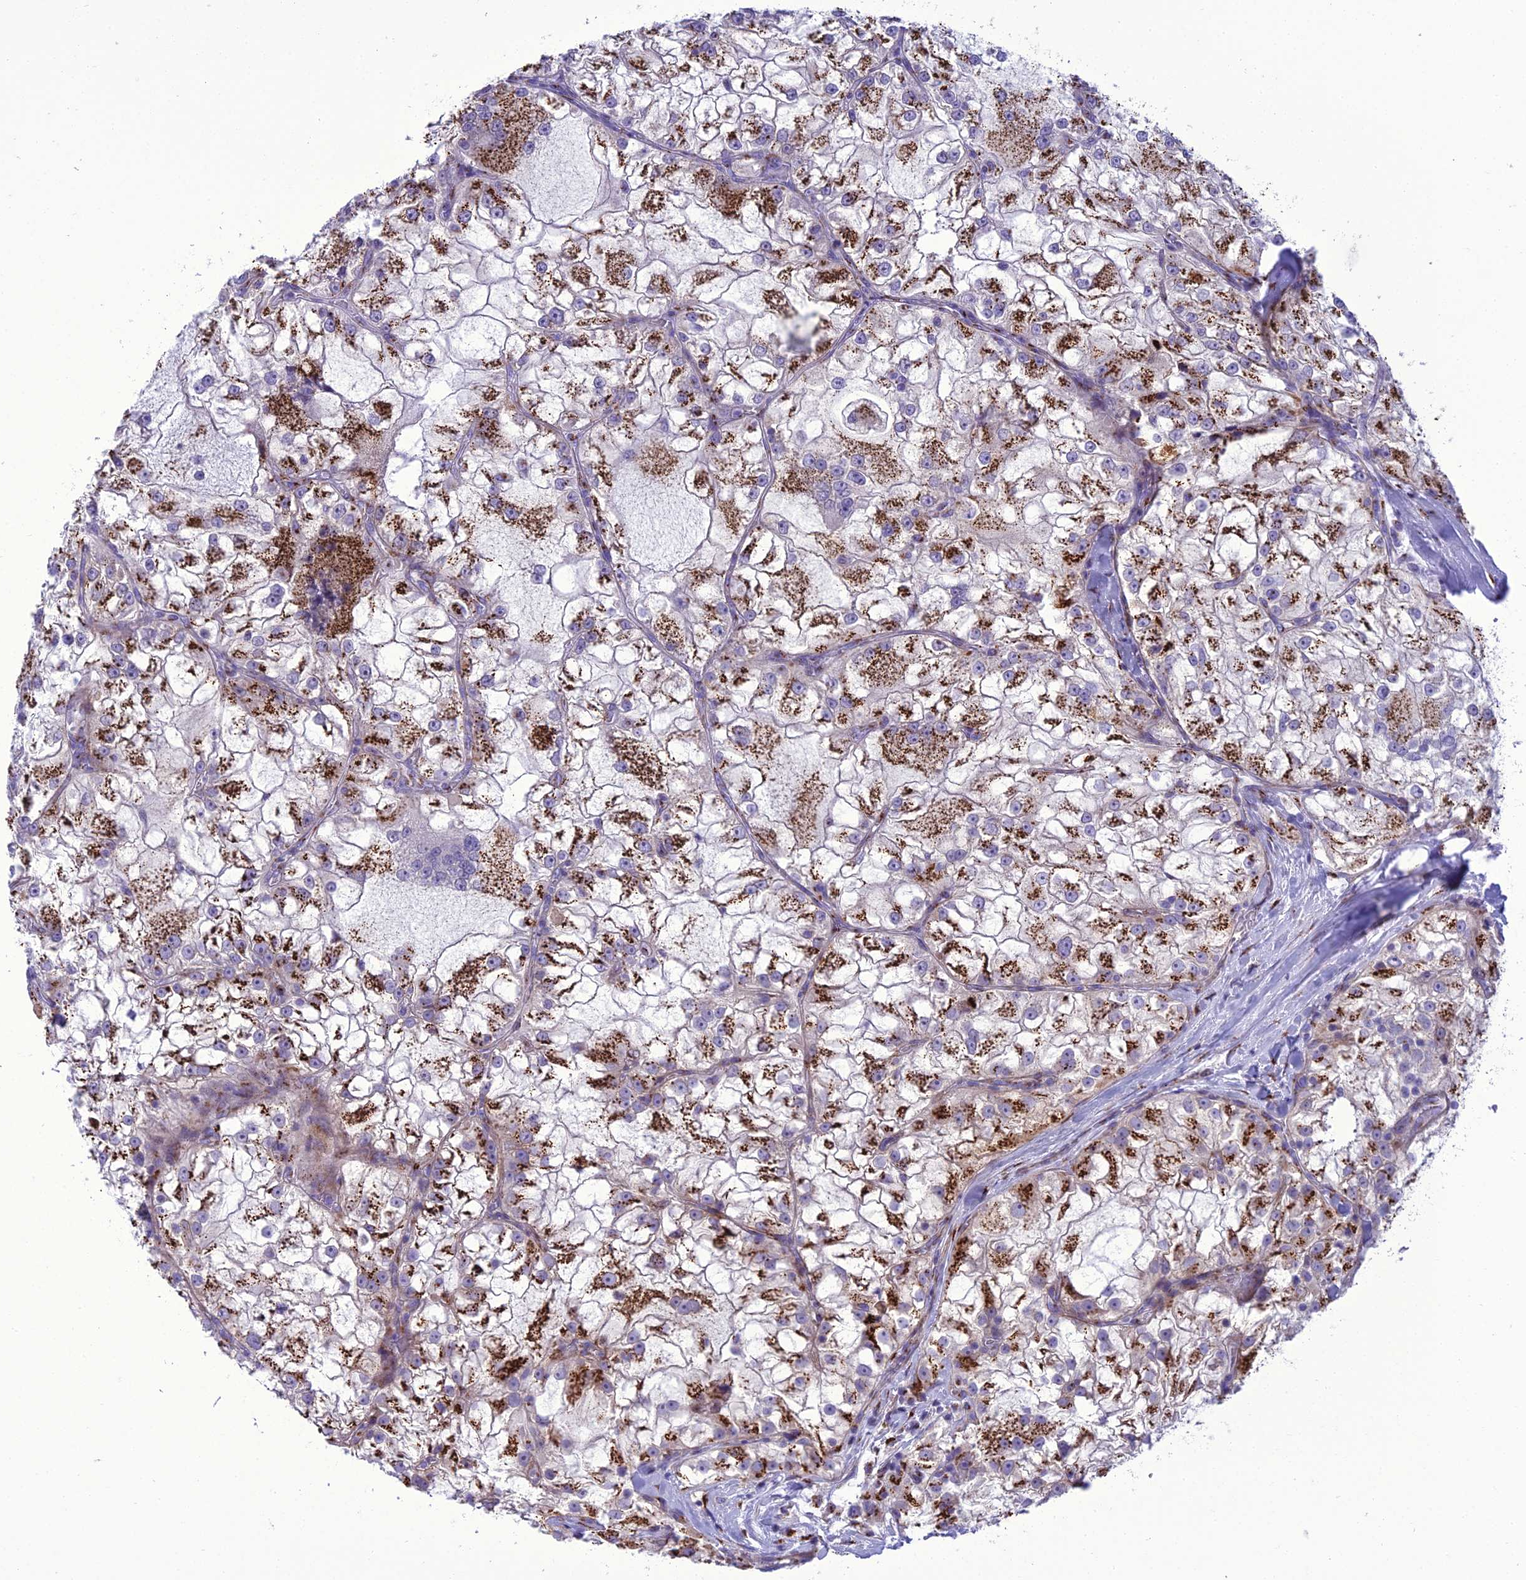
{"staining": {"intensity": "strong", "quantity": ">75%", "location": "cytoplasmic/membranous"}, "tissue": "renal cancer", "cell_type": "Tumor cells", "image_type": "cancer", "snomed": [{"axis": "morphology", "description": "Adenocarcinoma, NOS"}, {"axis": "topography", "description": "Kidney"}], "caption": "Protein staining by IHC demonstrates strong cytoplasmic/membranous positivity in approximately >75% of tumor cells in renal cancer. The protein of interest is shown in brown color, while the nuclei are stained blue.", "gene": "GOLM2", "patient": {"sex": "female", "age": 72}}